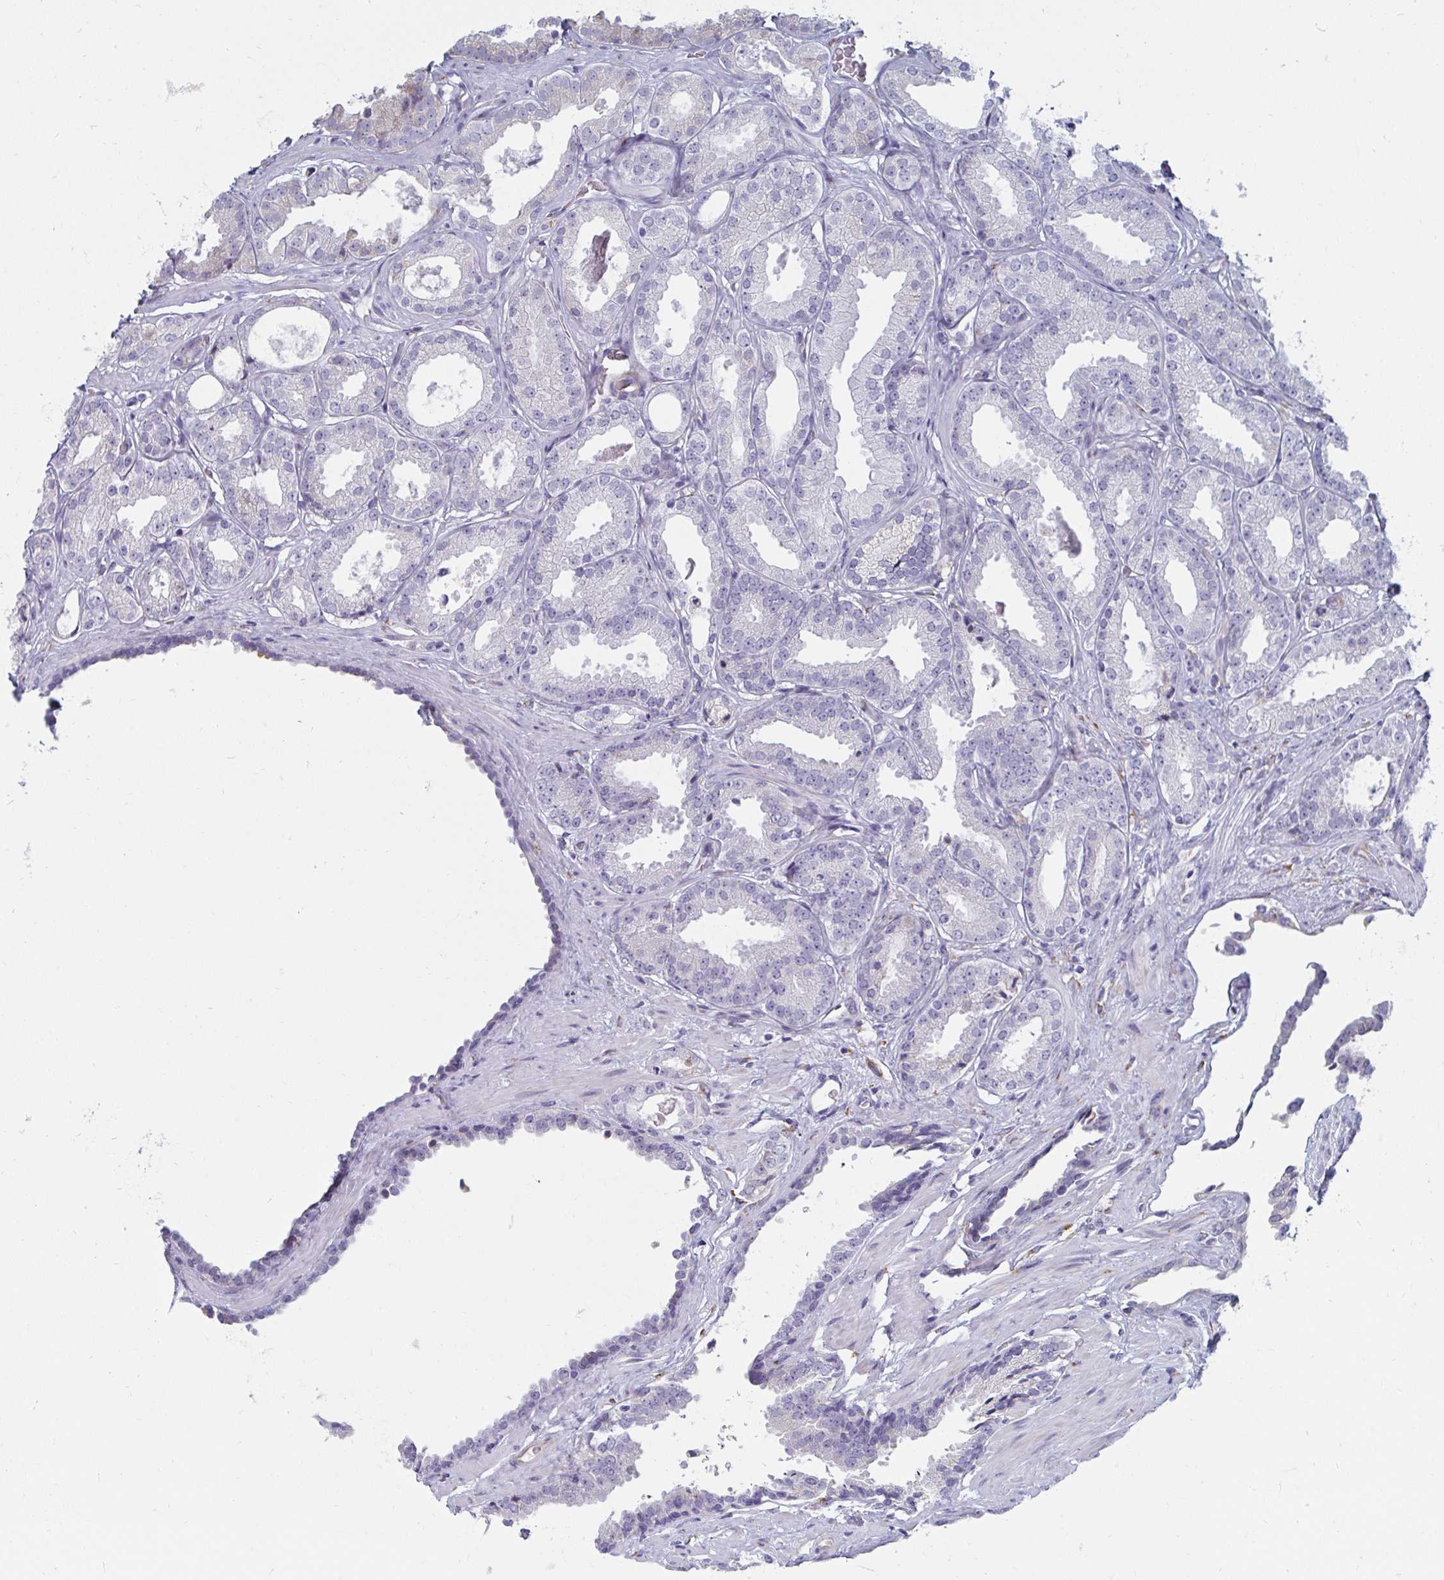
{"staining": {"intensity": "negative", "quantity": "none", "location": "none"}, "tissue": "prostate cancer", "cell_type": "Tumor cells", "image_type": "cancer", "snomed": [{"axis": "morphology", "description": "Adenocarcinoma, Low grade"}, {"axis": "topography", "description": "Prostate"}], "caption": "Tumor cells are negative for protein expression in human prostate cancer (adenocarcinoma (low-grade)).", "gene": "SHROOM1", "patient": {"sex": "male", "age": 67}}